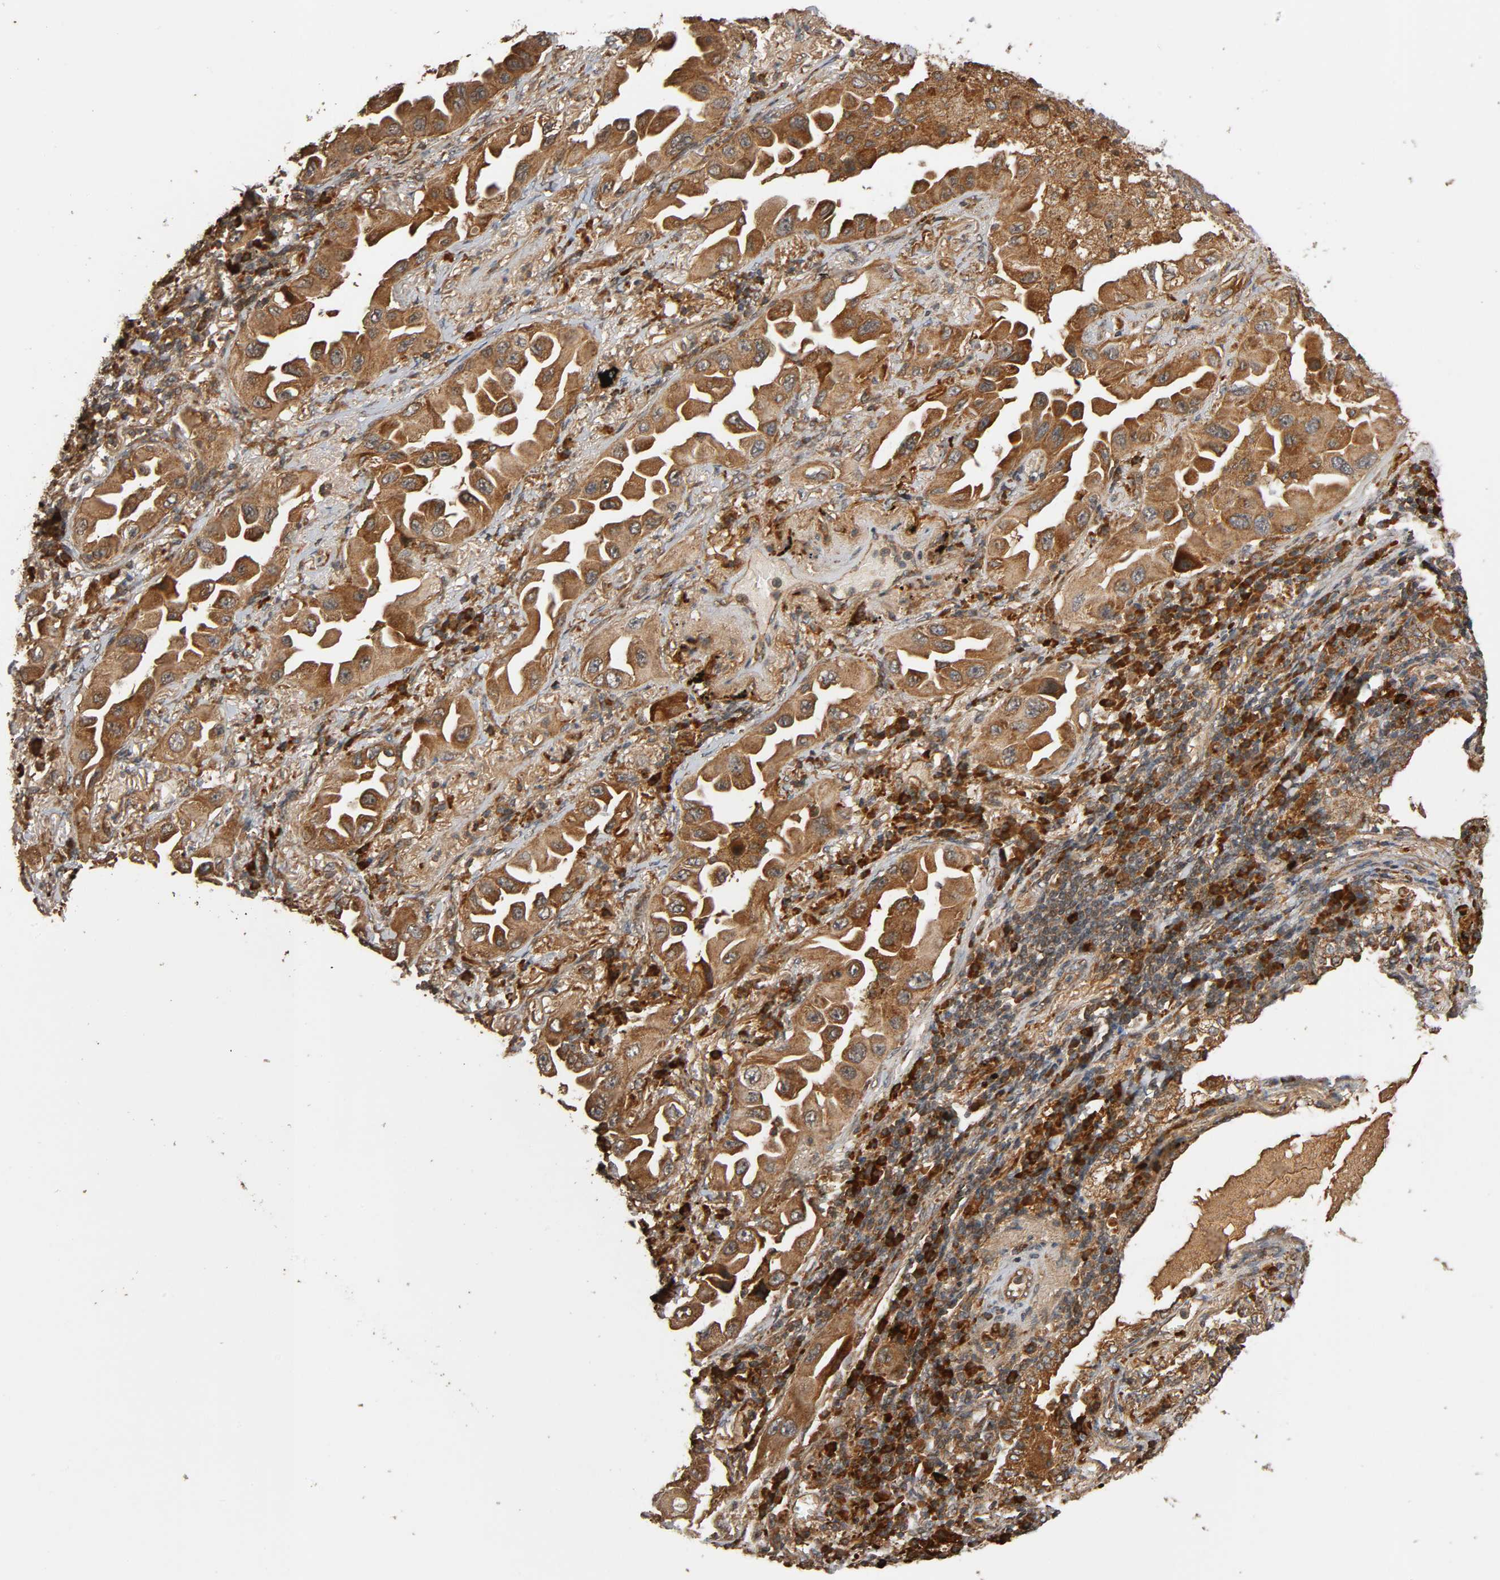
{"staining": {"intensity": "strong", "quantity": ">75%", "location": "cytoplasmic/membranous"}, "tissue": "lung cancer", "cell_type": "Tumor cells", "image_type": "cancer", "snomed": [{"axis": "morphology", "description": "Adenocarcinoma, NOS"}, {"axis": "topography", "description": "Lung"}], "caption": "About >75% of tumor cells in human lung adenocarcinoma display strong cytoplasmic/membranous protein positivity as visualized by brown immunohistochemical staining.", "gene": "MAP3K8", "patient": {"sex": "female", "age": 65}}